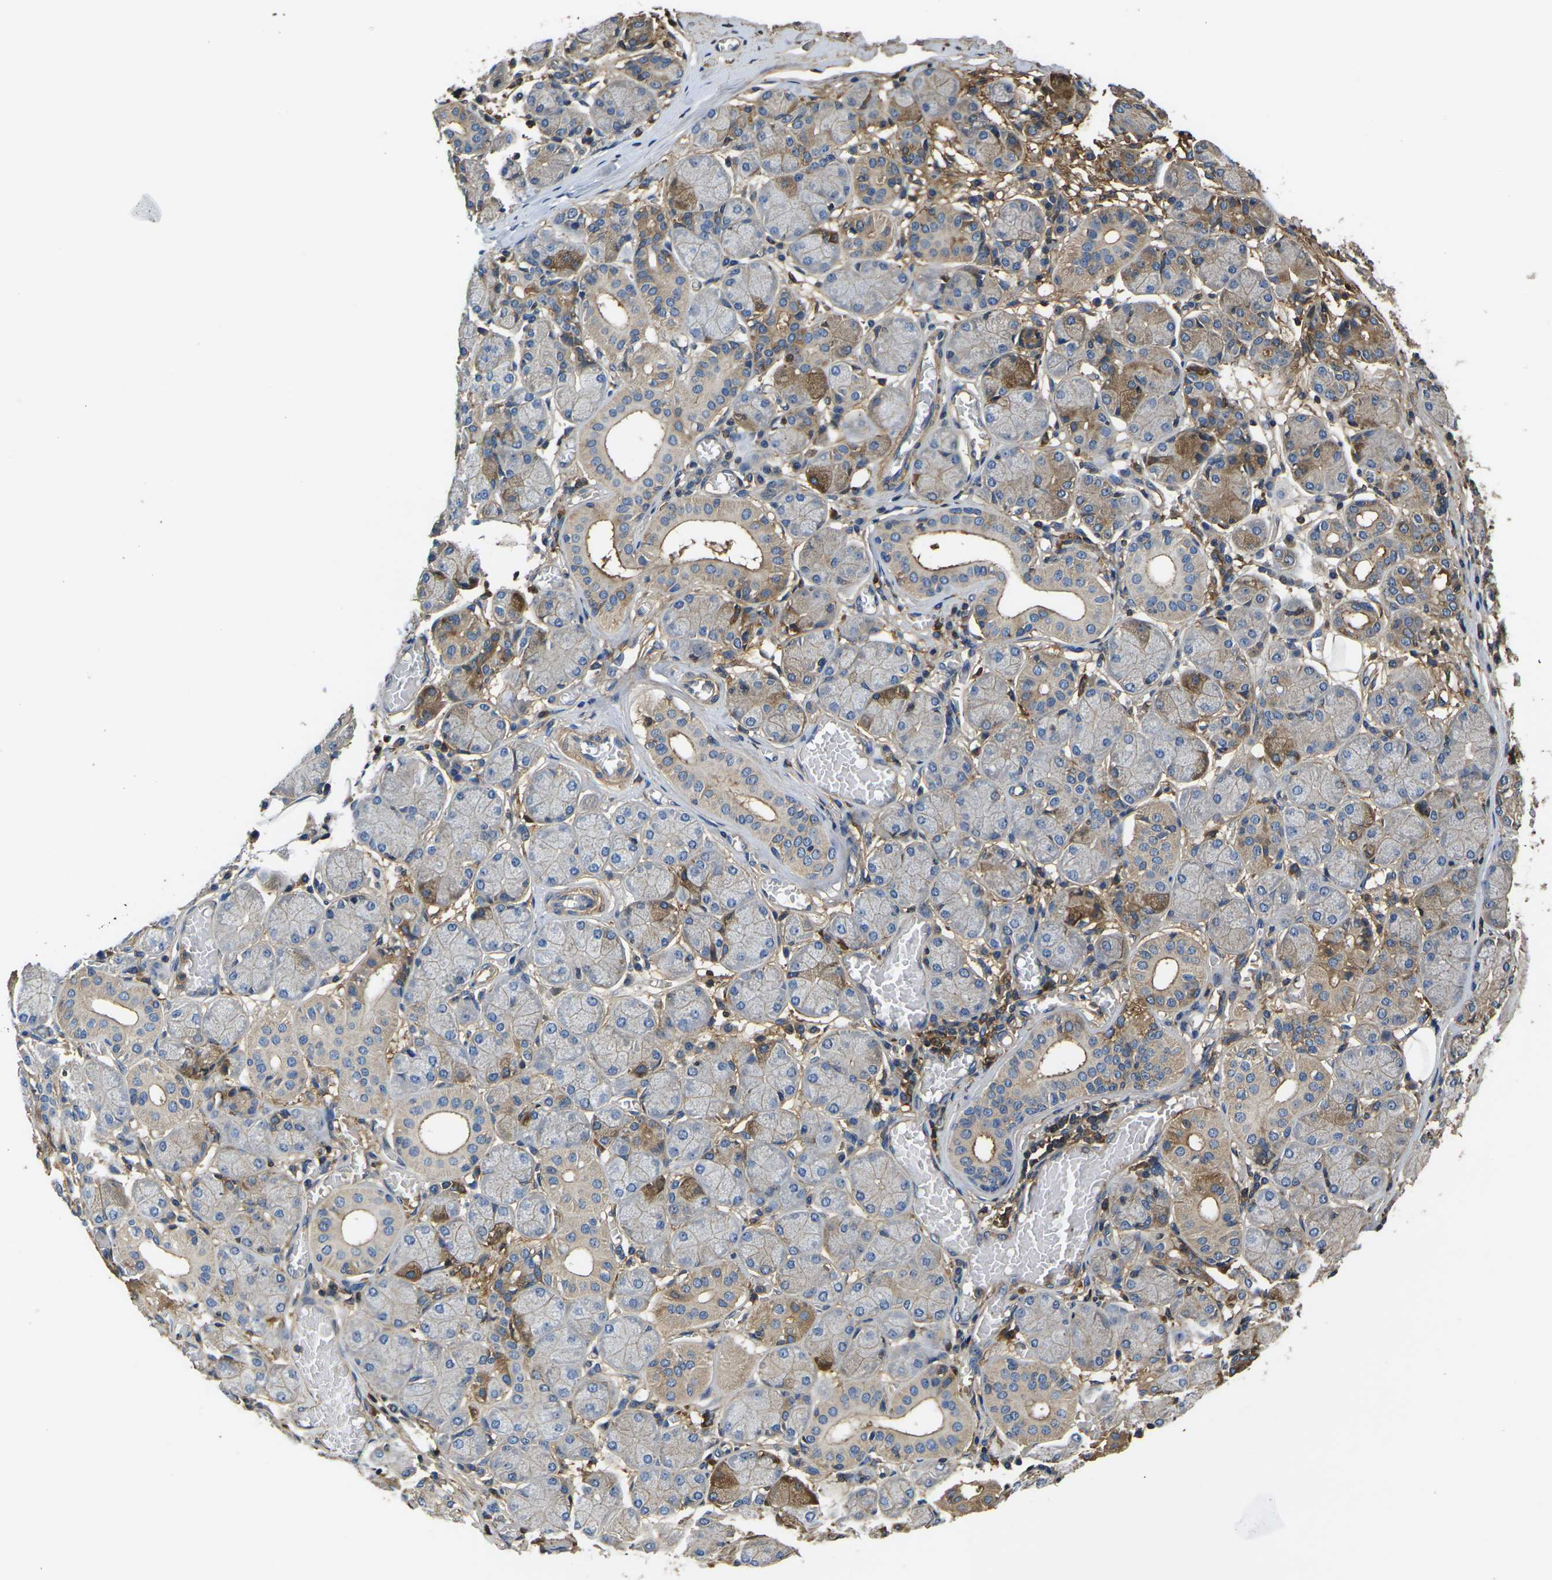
{"staining": {"intensity": "moderate", "quantity": "<25%", "location": "cytoplasmic/membranous"}, "tissue": "salivary gland", "cell_type": "Glandular cells", "image_type": "normal", "snomed": [{"axis": "morphology", "description": "Normal tissue, NOS"}, {"axis": "topography", "description": "Salivary gland"}], "caption": "Immunohistochemistry (IHC) (DAB) staining of unremarkable human salivary gland exhibits moderate cytoplasmic/membranous protein expression in about <25% of glandular cells.", "gene": "HSPG2", "patient": {"sex": "female", "age": 24}}